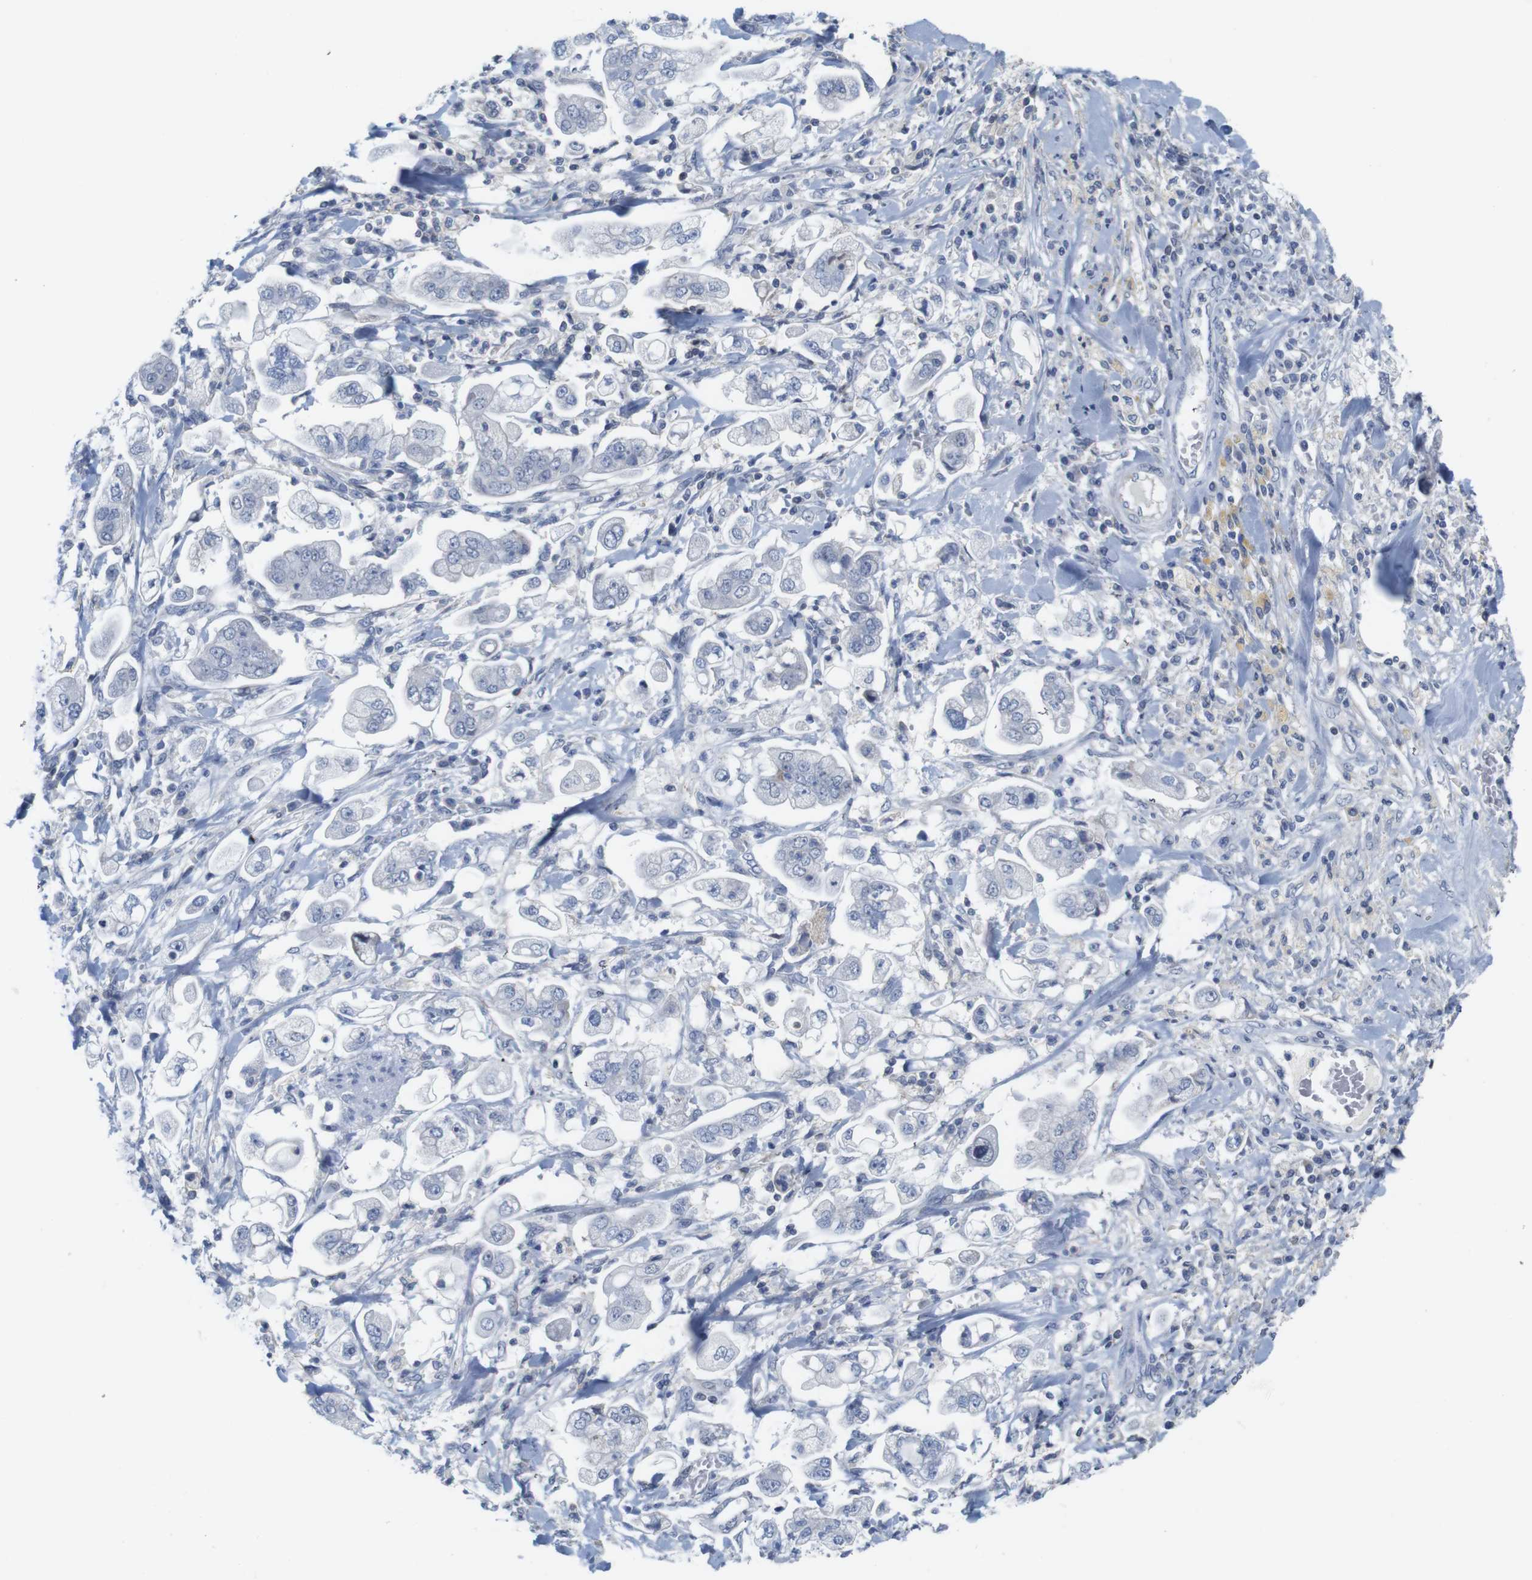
{"staining": {"intensity": "negative", "quantity": "none", "location": "none"}, "tissue": "stomach cancer", "cell_type": "Tumor cells", "image_type": "cancer", "snomed": [{"axis": "morphology", "description": "Adenocarcinoma, NOS"}, {"axis": "topography", "description": "Stomach"}], "caption": "High power microscopy micrograph of an immunohistochemistry (IHC) photomicrograph of stomach adenocarcinoma, revealing no significant expression in tumor cells.", "gene": "OTOF", "patient": {"sex": "male", "age": 62}}